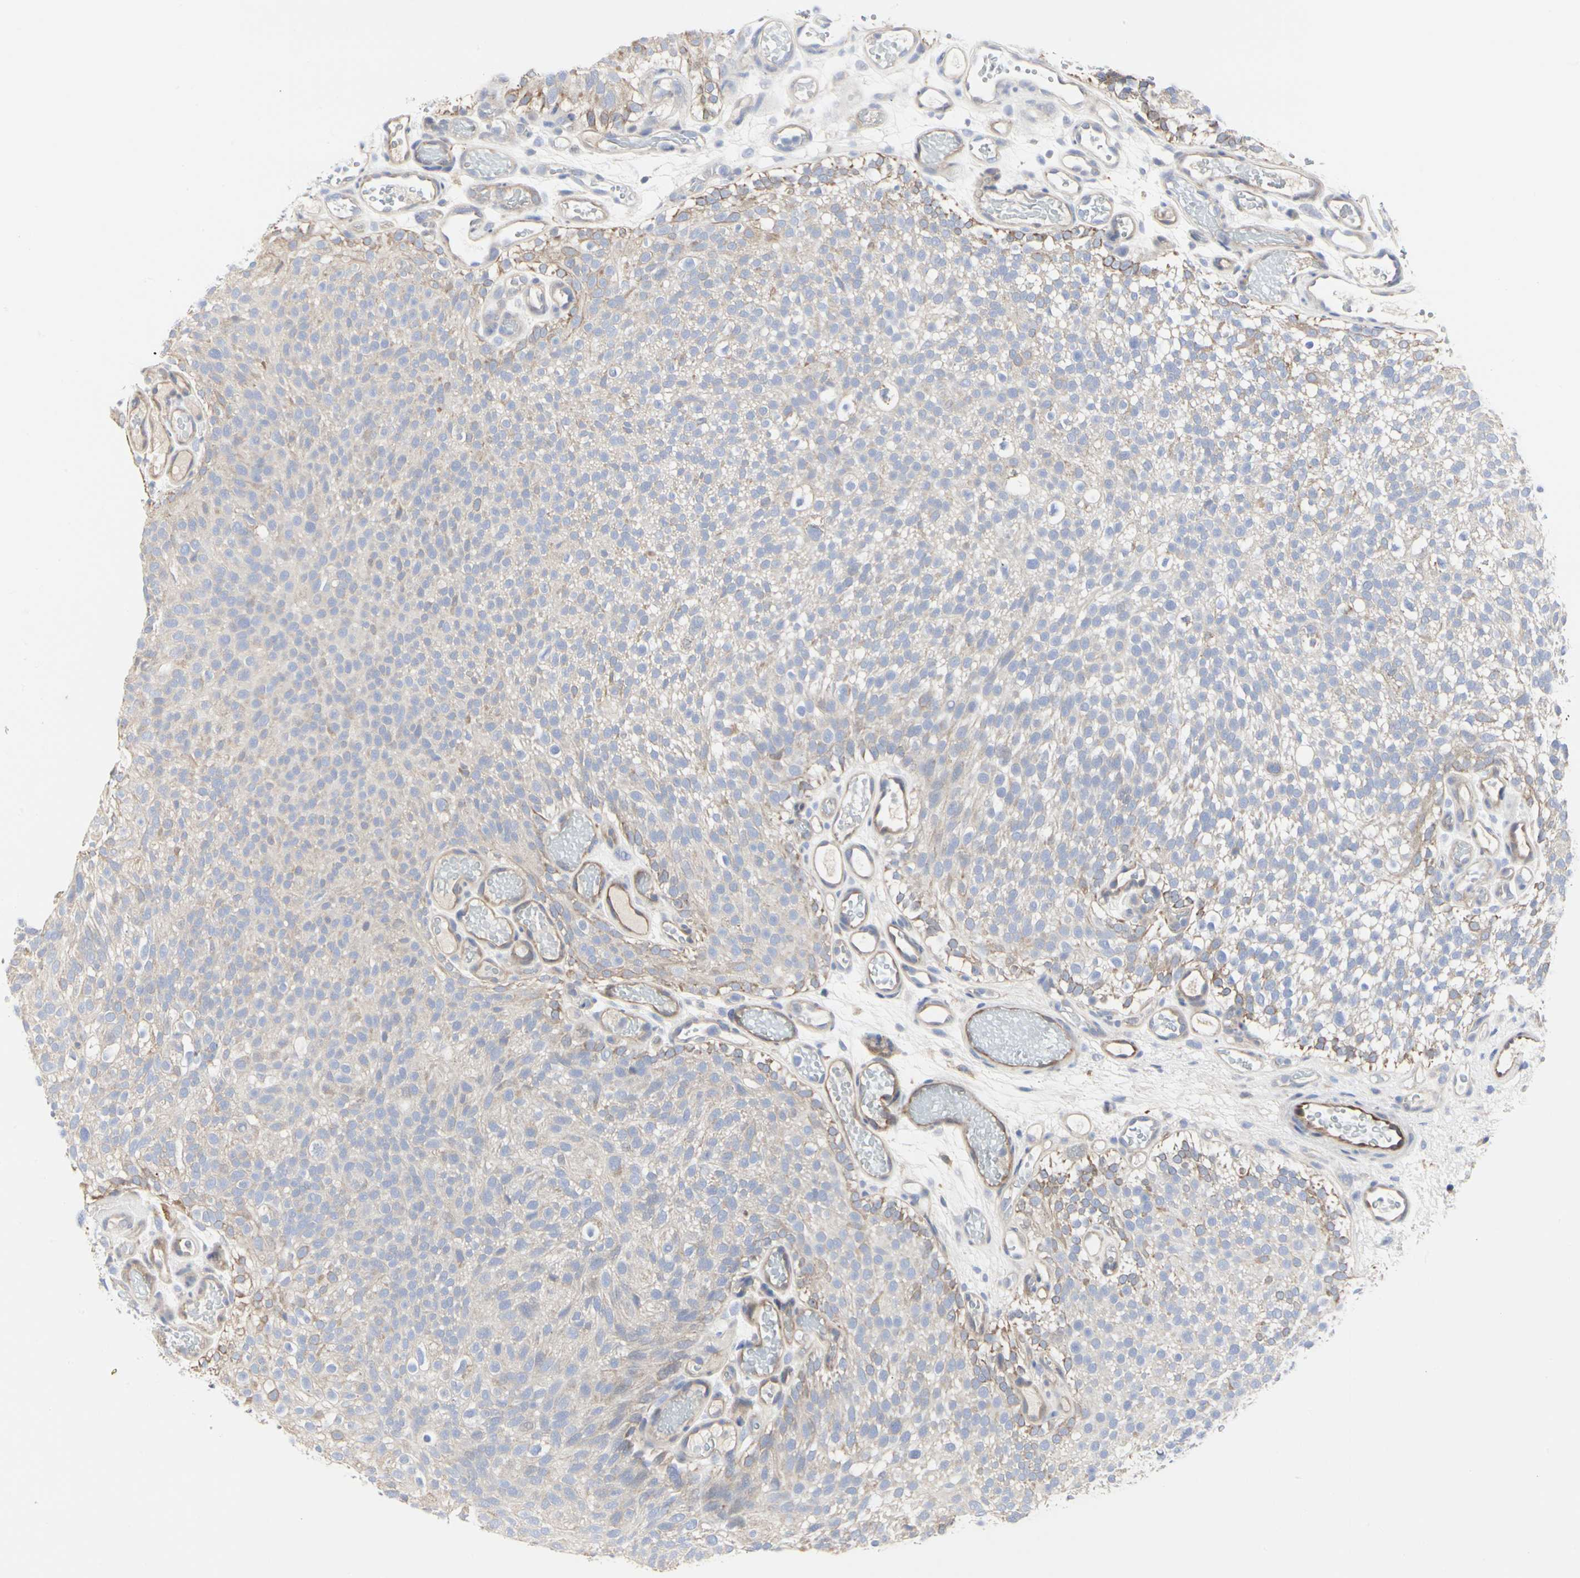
{"staining": {"intensity": "weak", "quantity": ">75%", "location": "cytoplasmic/membranous"}, "tissue": "urothelial cancer", "cell_type": "Tumor cells", "image_type": "cancer", "snomed": [{"axis": "morphology", "description": "Urothelial carcinoma, Low grade"}, {"axis": "topography", "description": "Urinary bladder"}], "caption": "Immunohistochemistry staining of urothelial cancer, which shows low levels of weak cytoplasmic/membranous staining in about >75% of tumor cells indicating weak cytoplasmic/membranous protein staining. The staining was performed using DAB (3,3'-diaminobenzidine) (brown) for protein detection and nuclei were counterstained in hematoxylin (blue).", "gene": "C3orf52", "patient": {"sex": "male", "age": 78}}